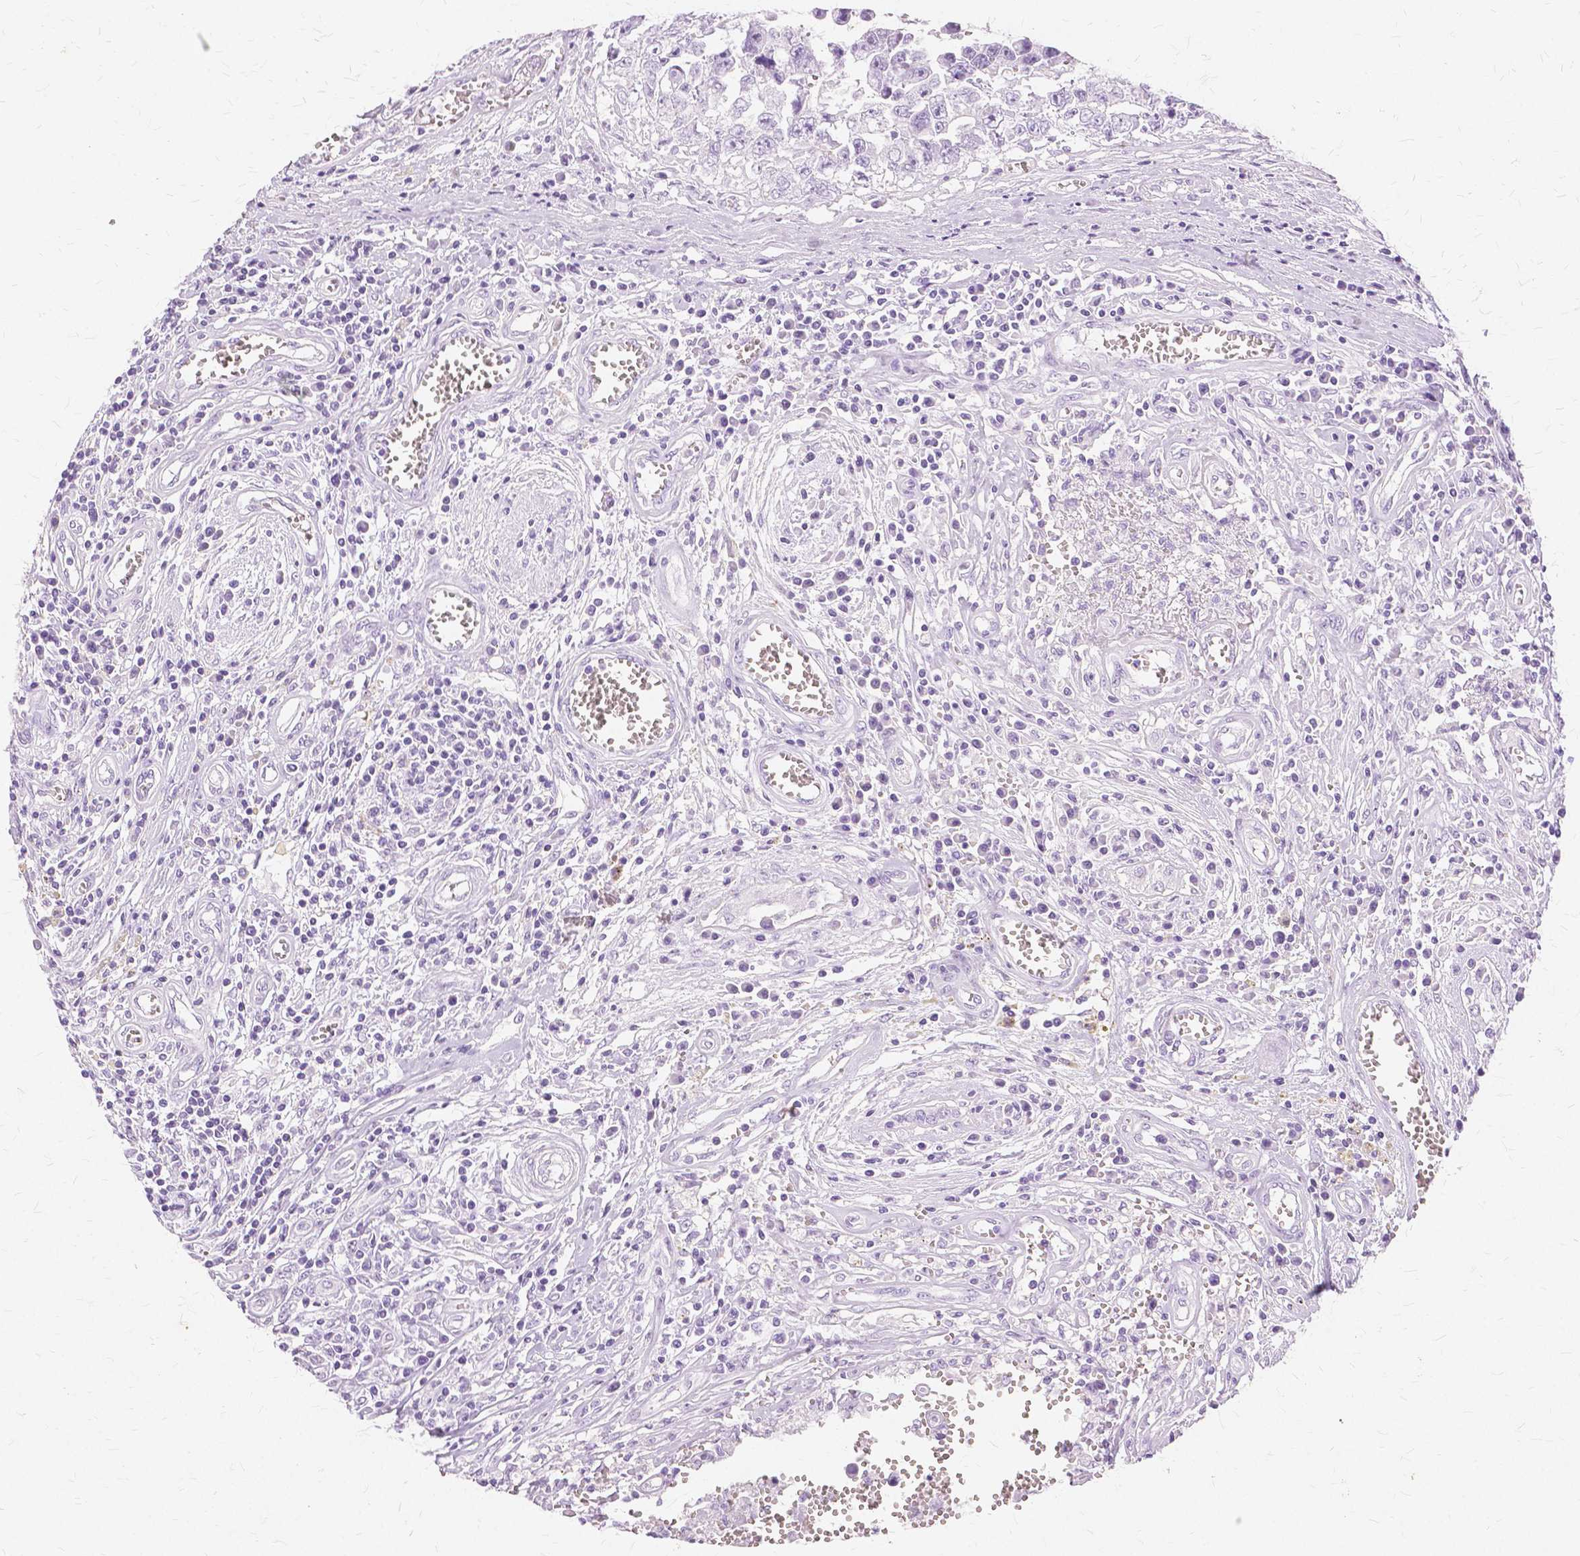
{"staining": {"intensity": "negative", "quantity": "none", "location": "none"}, "tissue": "testis cancer", "cell_type": "Tumor cells", "image_type": "cancer", "snomed": [{"axis": "morphology", "description": "Carcinoma, Embryonal, NOS"}, {"axis": "topography", "description": "Testis"}], "caption": "Tumor cells show no significant positivity in testis cancer (embryonal carcinoma). Nuclei are stained in blue.", "gene": "TGM1", "patient": {"sex": "male", "age": 36}}